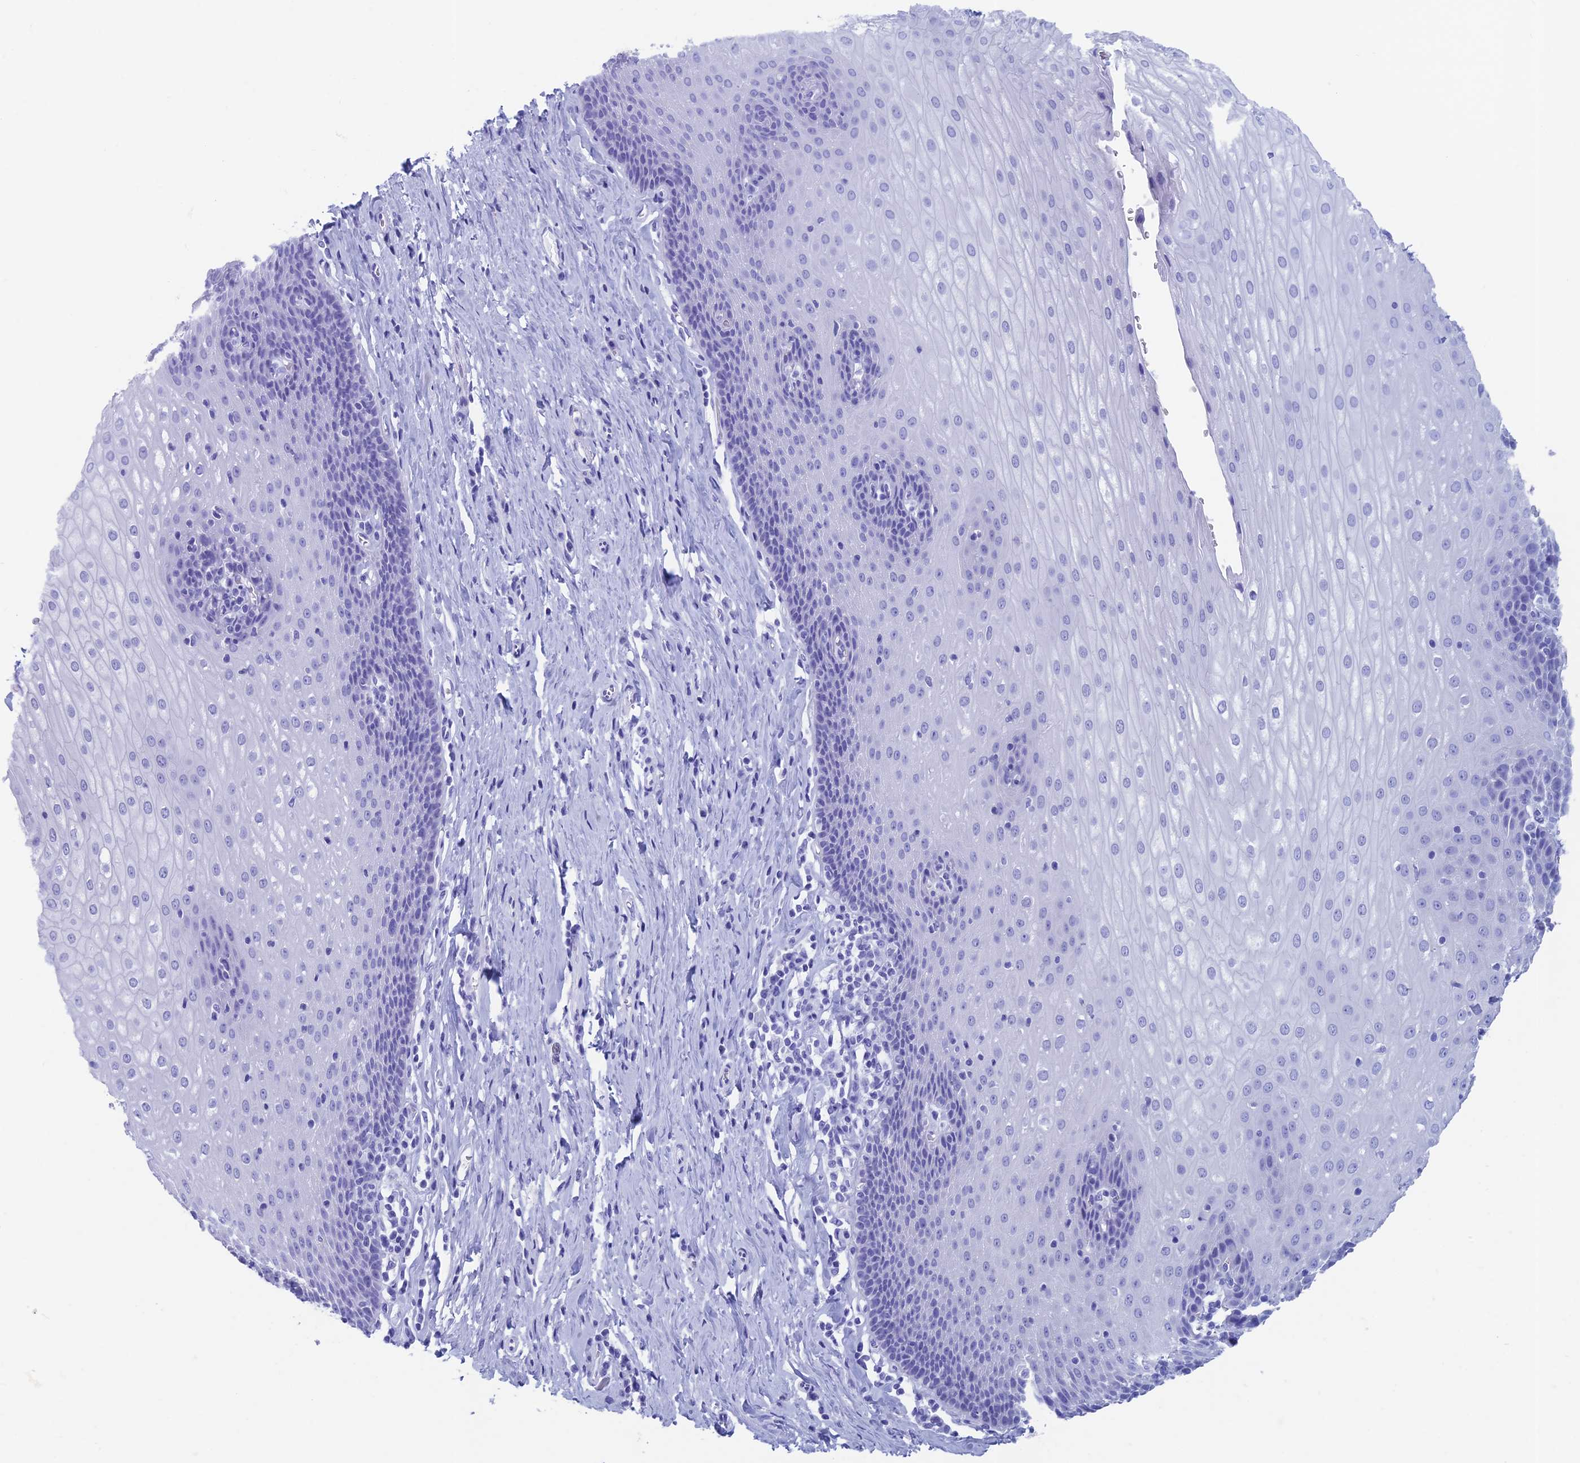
{"staining": {"intensity": "negative", "quantity": "none", "location": "none"}, "tissue": "esophagus", "cell_type": "Squamous epithelial cells", "image_type": "normal", "snomed": [{"axis": "morphology", "description": "Normal tissue, NOS"}, {"axis": "topography", "description": "Esophagus"}], "caption": "Protein analysis of benign esophagus displays no significant staining in squamous epithelial cells.", "gene": "CAPS", "patient": {"sex": "female", "age": 61}}